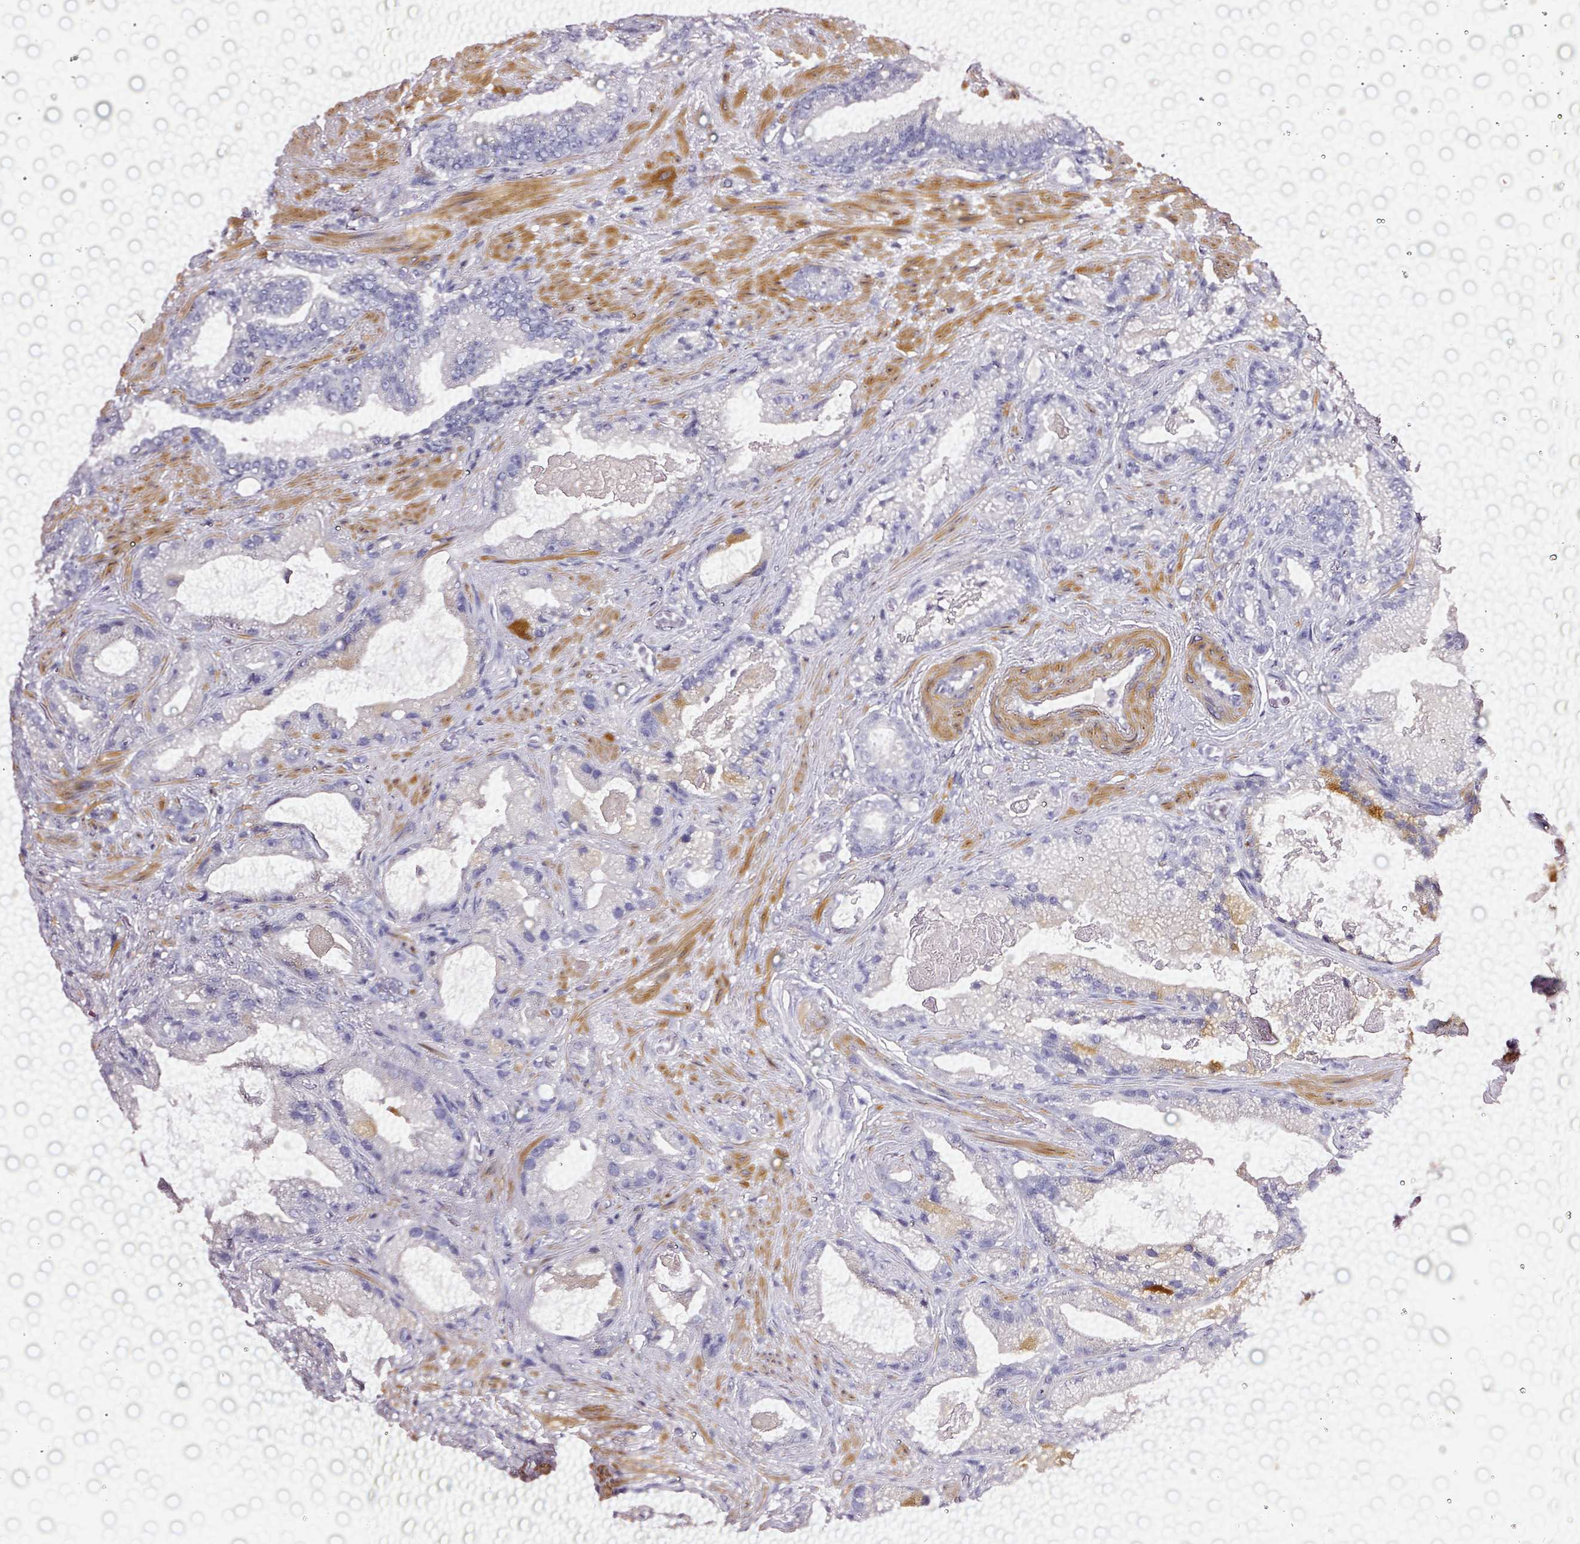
{"staining": {"intensity": "negative", "quantity": "none", "location": "none"}, "tissue": "prostate cancer", "cell_type": "Tumor cells", "image_type": "cancer", "snomed": [{"axis": "morphology", "description": "Adenocarcinoma, High grade"}, {"axis": "topography", "description": "Prostate"}], "caption": "High magnification brightfield microscopy of adenocarcinoma (high-grade) (prostate) stained with DAB (brown) and counterstained with hematoxylin (blue): tumor cells show no significant staining.", "gene": "CYB561A3", "patient": {"sex": "male", "age": 68}}